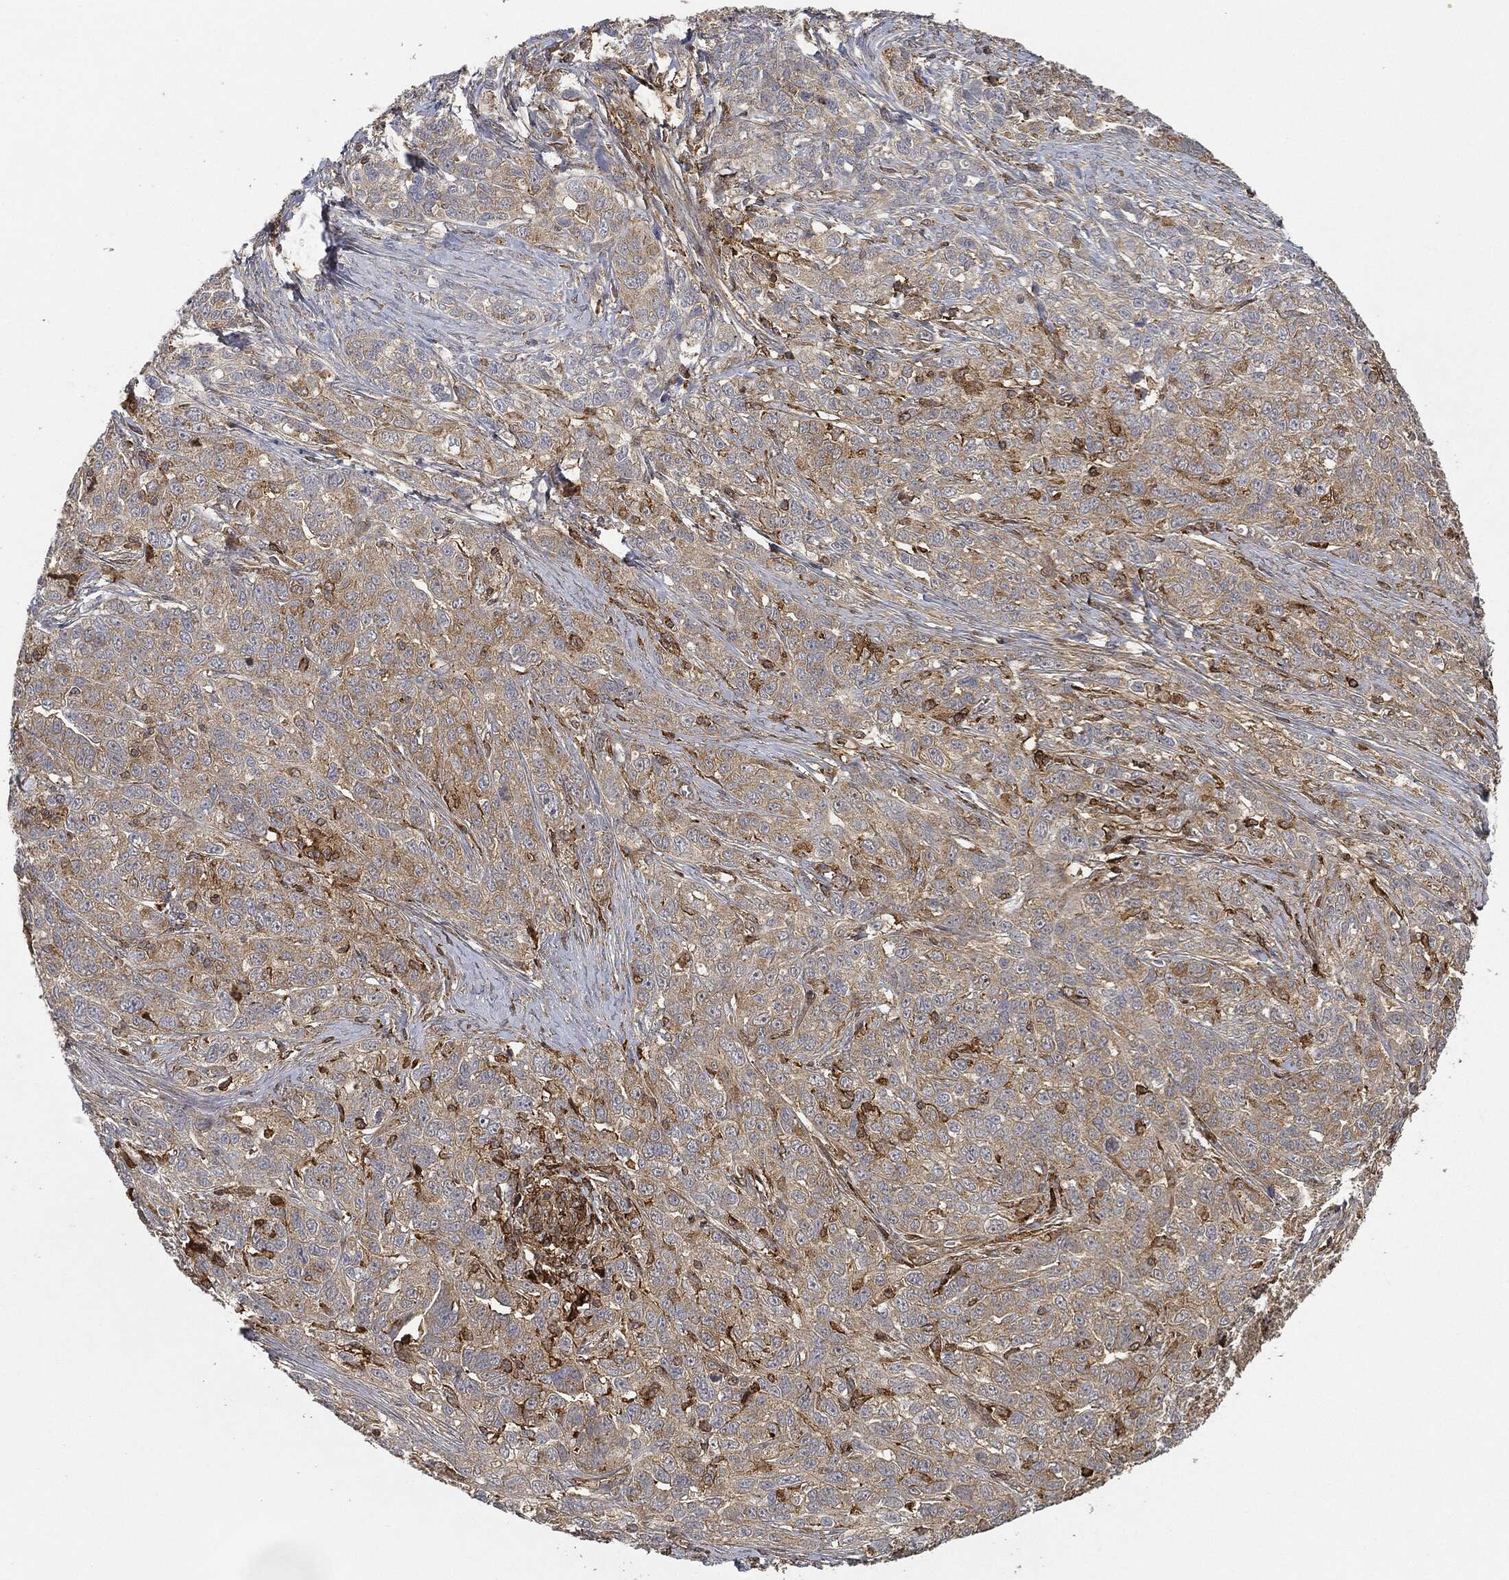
{"staining": {"intensity": "weak", "quantity": "<25%", "location": "cytoplasmic/membranous"}, "tissue": "ovarian cancer", "cell_type": "Tumor cells", "image_type": "cancer", "snomed": [{"axis": "morphology", "description": "Cystadenocarcinoma, serous, NOS"}, {"axis": "topography", "description": "Ovary"}], "caption": "A micrograph of ovarian serous cystadenocarcinoma stained for a protein exhibits no brown staining in tumor cells.", "gene": "TPT1", "patient": {"sex": "female", "age": 71}}